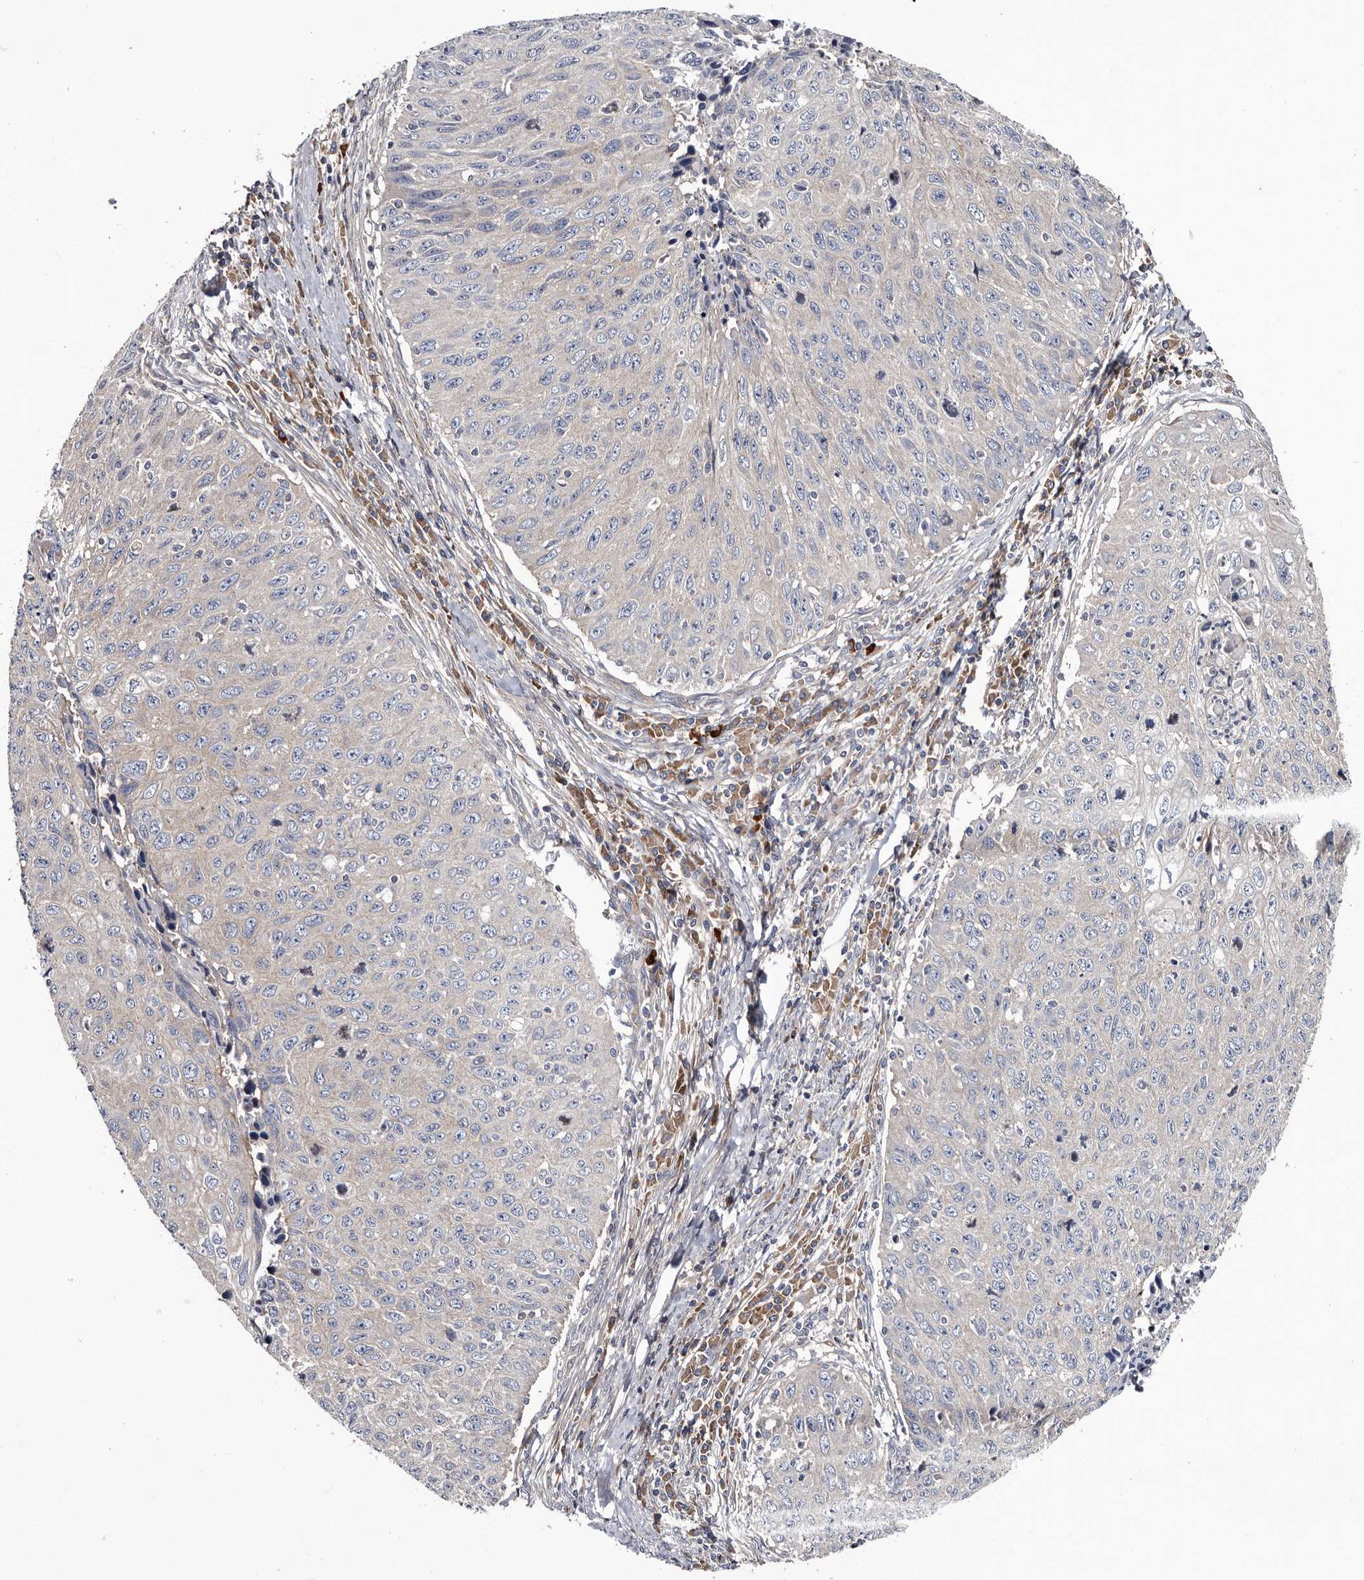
{"staining": {"intensity": "negative", "quantity": "none", "location": "none"}, "tissue": "cervical cancer", "cell_type": "Tumor cells", "image_type": "cancer", "snomed": [{"axis": "morphology", "description": "Squamous cell carcinoma, NOS"}, {"axis": "topography", "description": "Cervix"}], "caption": "Tumor cells show no significant positivity in cervical cancer (squamous cell carcinoma).", "gene": "TSPAN17", "patient": {"sex": "female", "age": 53}}